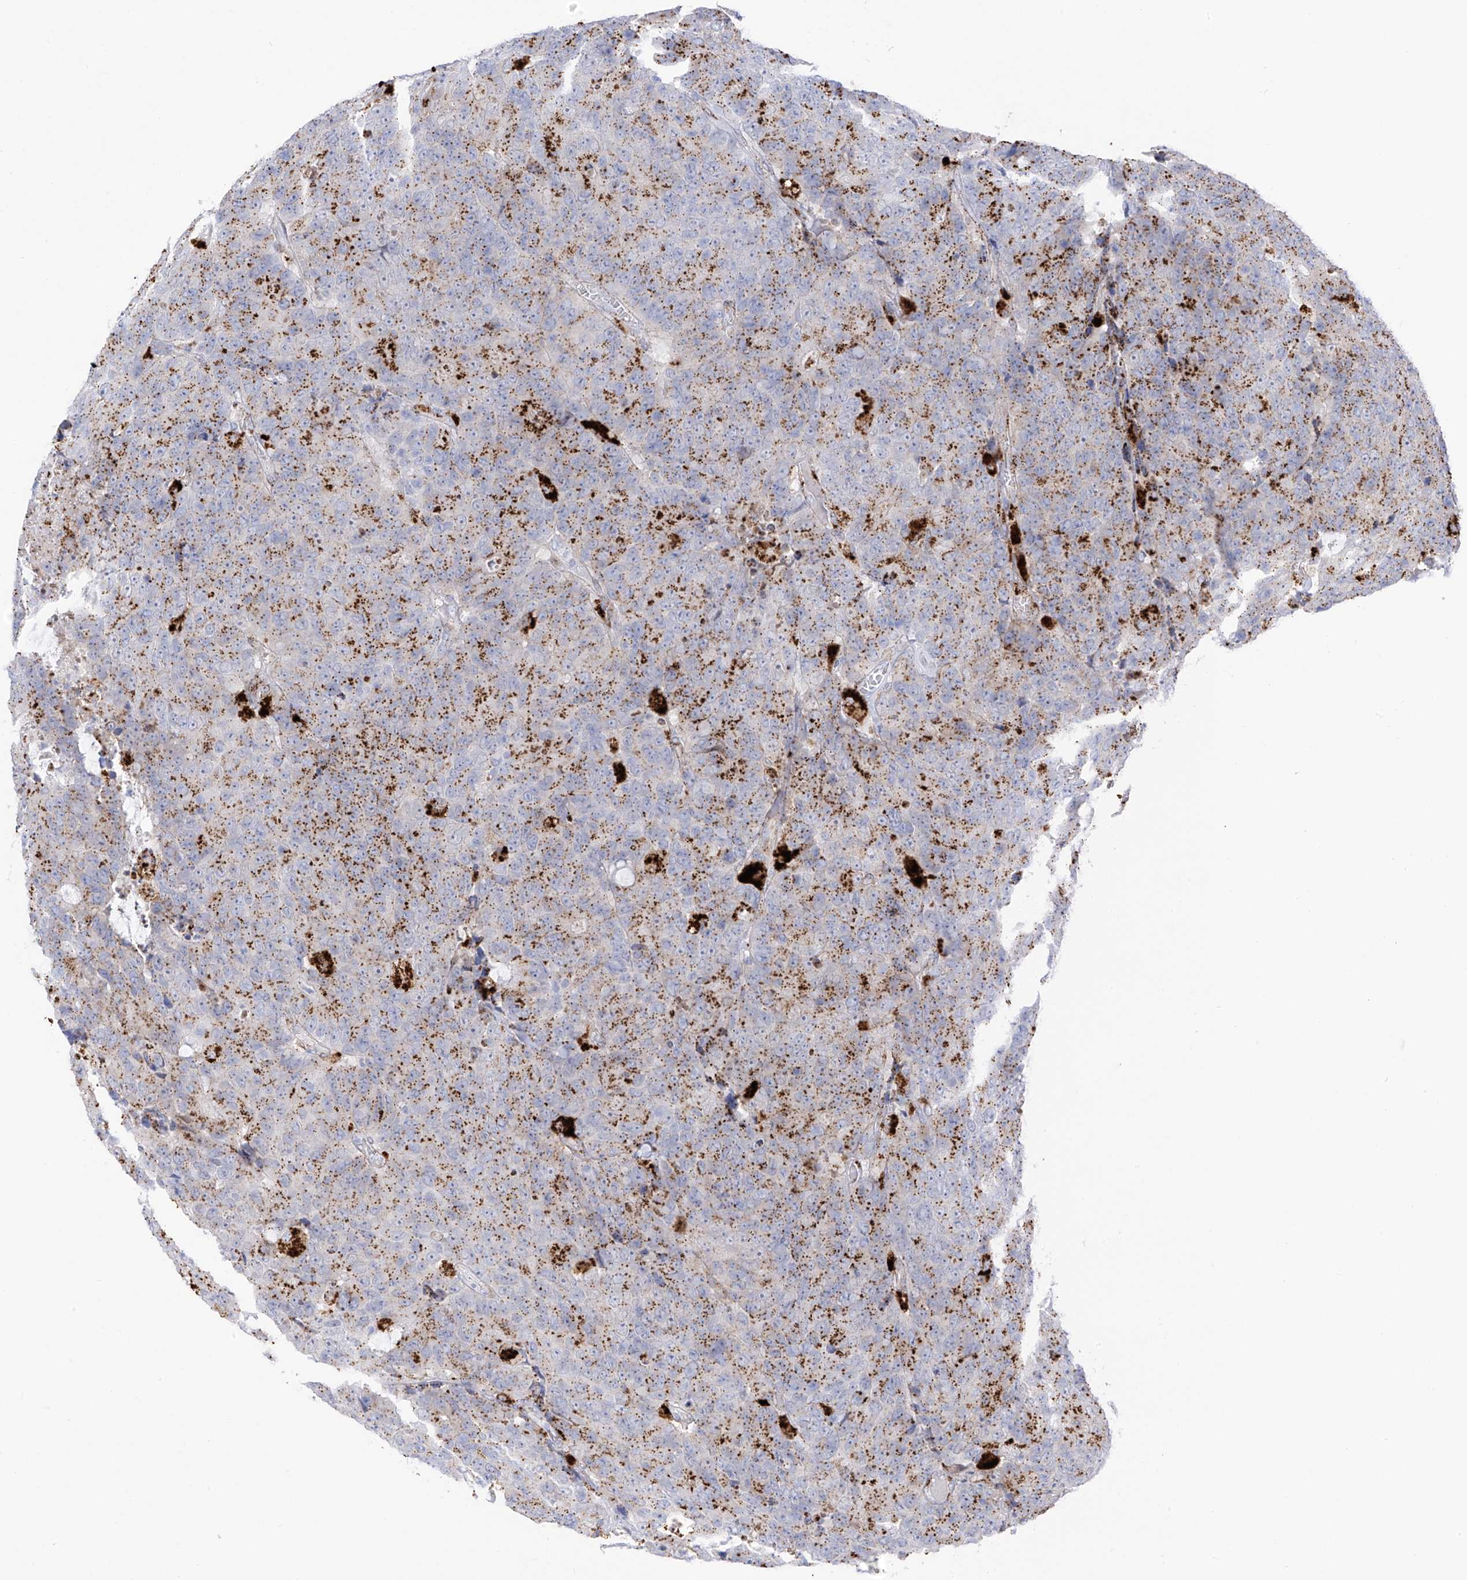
{"staining": {"intensity": "moderate", "quantity": "25%-75%", "location": "cytoplasmic/membranous"}, "tissue": "colorectal cancer", "cell_type": "Tumor cells", "image_type": "cancer", "snomed": [{"axis": "morphology", "description": "Adenocarcinoma, NOS"}, {"axis": "topography", "description": "Colon"}], "caption": "Tumor cells demonstrate moderate cytoplasmic/membranous staining in about 25%-75% of cells in adenocarcinoma (colorectal). (IHC, brightfield microscopy, high magnification).", "gene": "PSPH", "patient": {"sex": "female", "age": 86}}